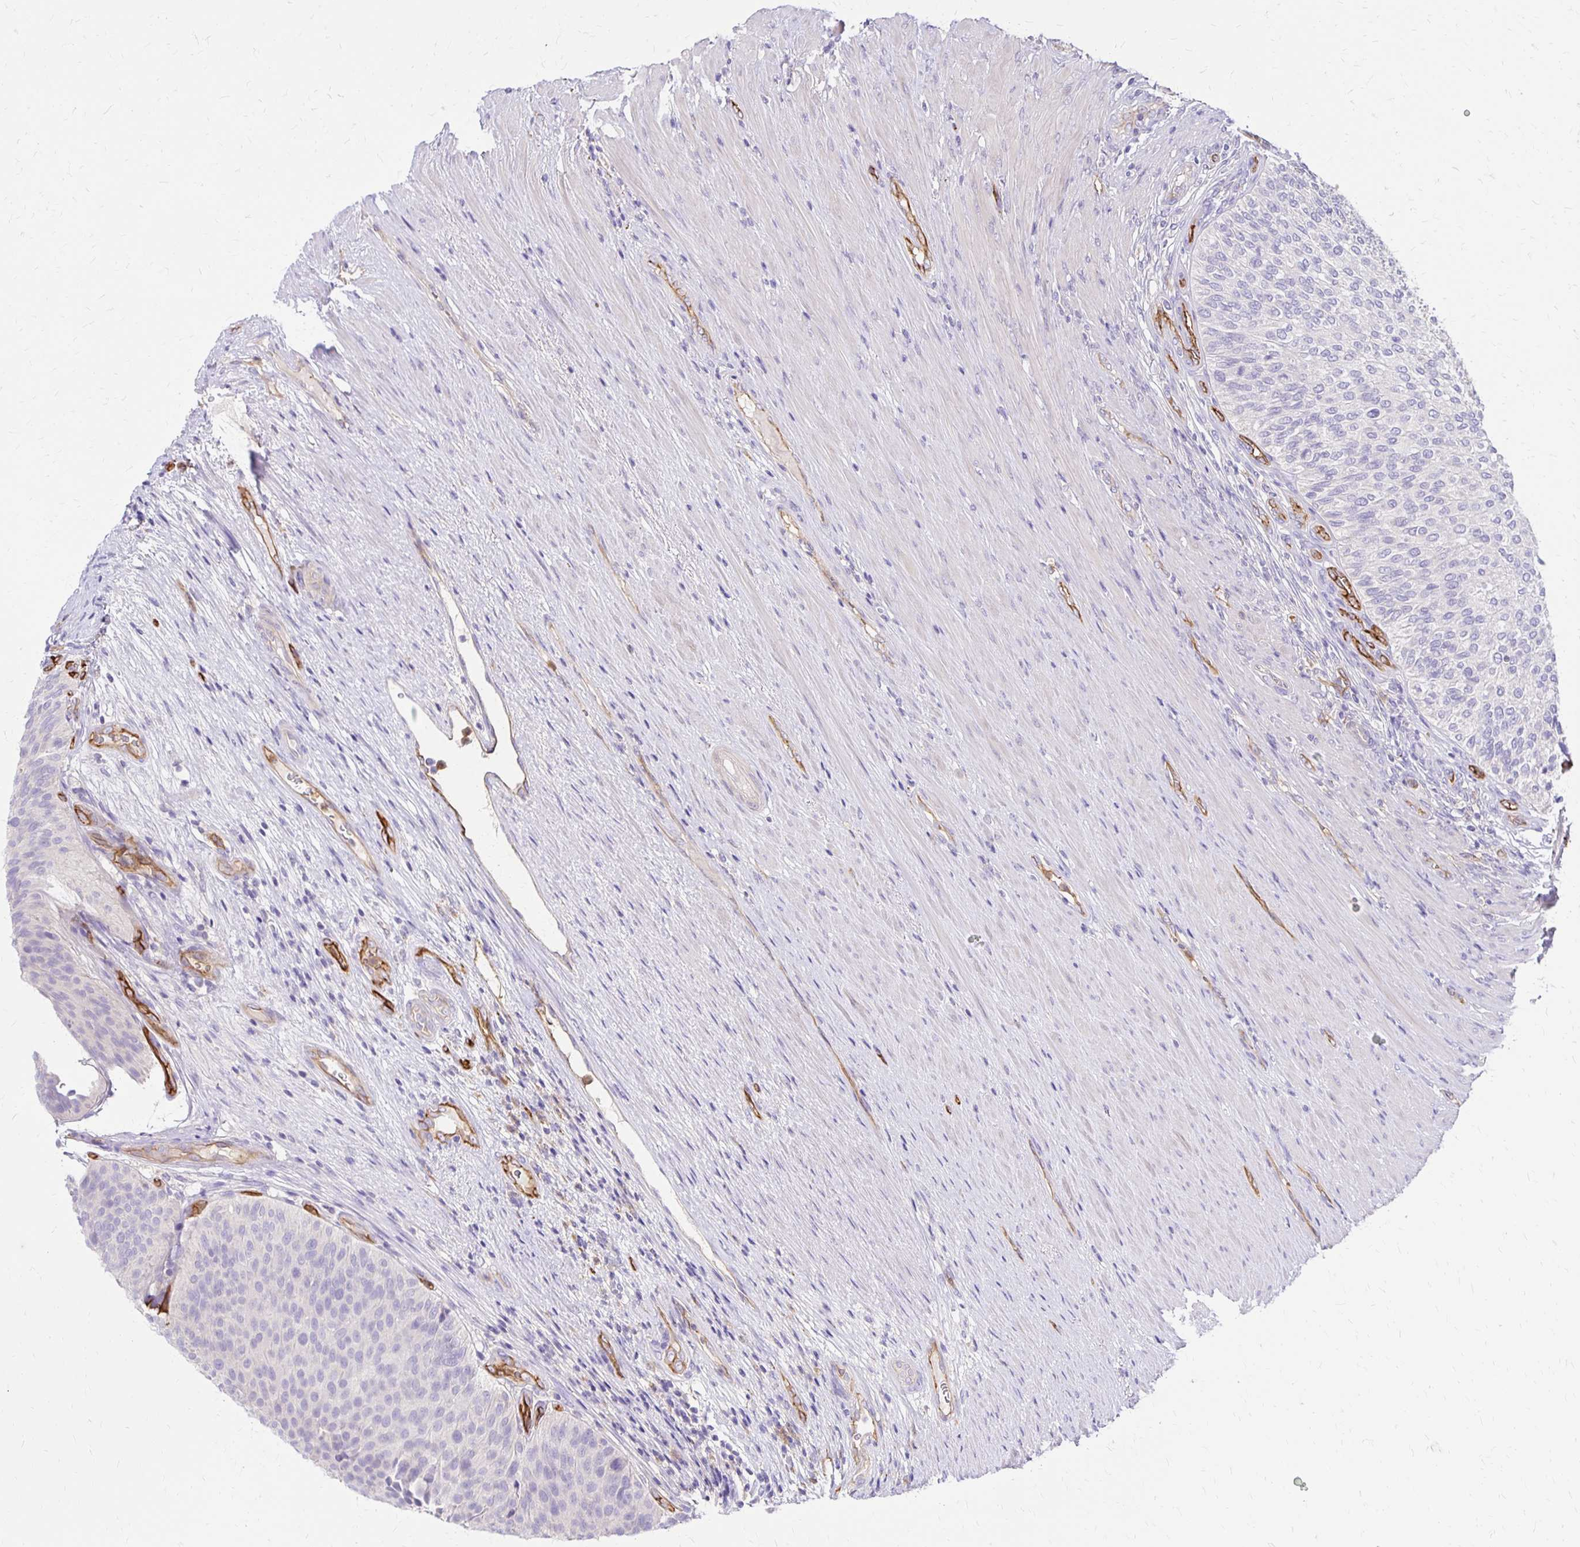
{"staining": {"intensity": "negative", "quantity": "none", "location": "none"}, "tissue": "urinary bladder", "cell_type": "Urothelial cells", "image_type": "normal", "snomed": [{"axis": "morphology", "description": "Normal tissue, NOS"}, {"axis": "topography", "description": "Urinary bladder"}, {"axis": "topography", "description": "Prostate"}], "caption": "This is a micrograph of immunohistochemistry staining of unremarkable urinary bladder, which shows no expression in urothelial cells.", "gene": "TTYH1", "patient": {"sex": "male", "age": 77}}